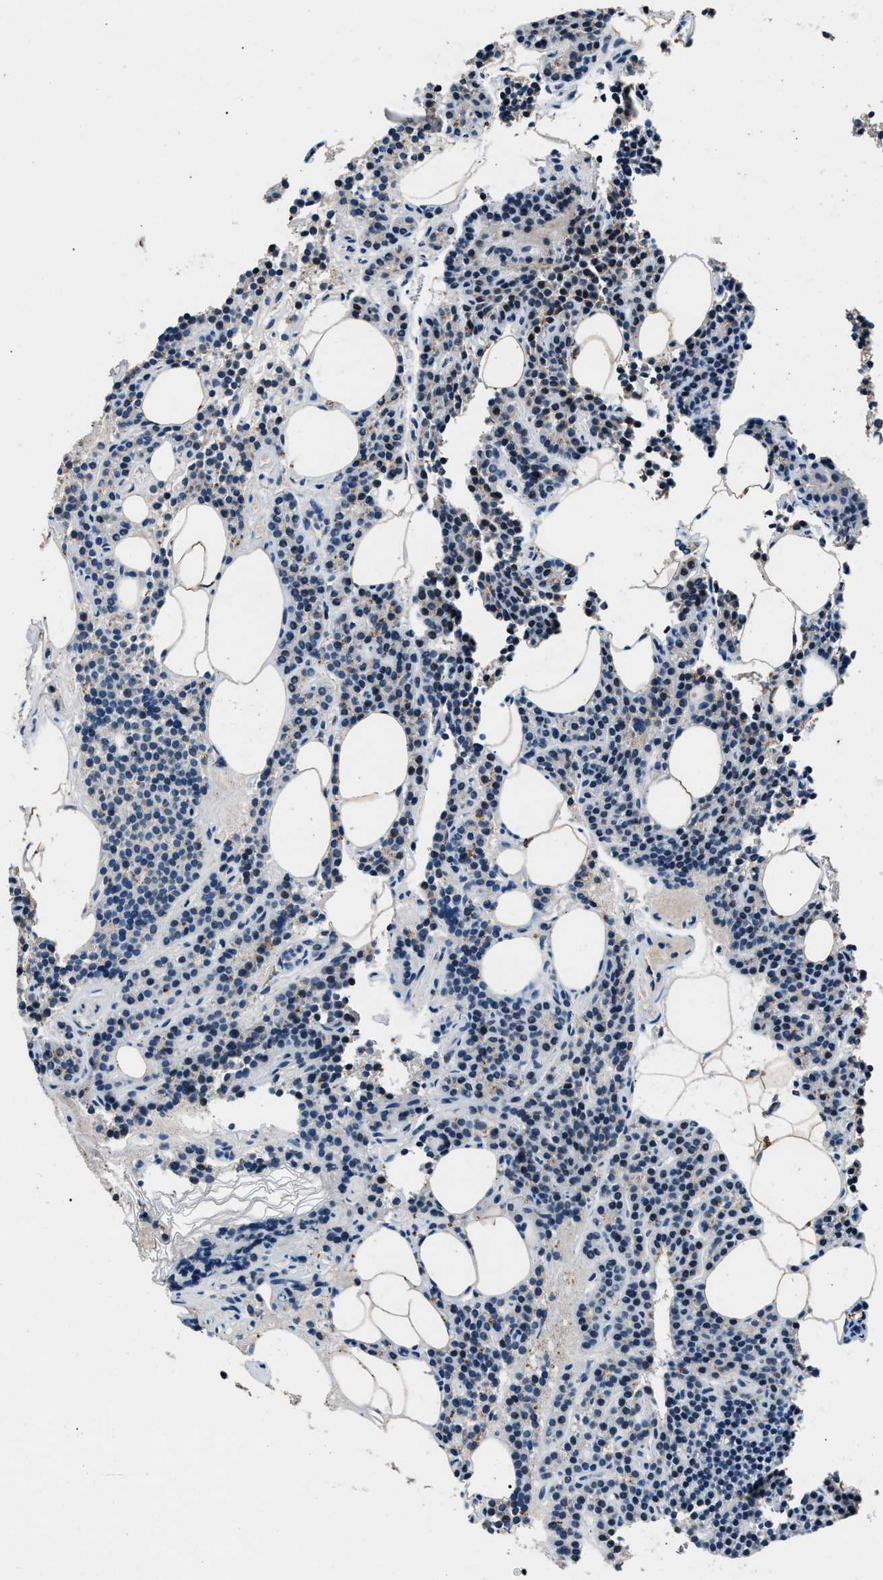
{"staining": {"intensity": "negative", "quantity": "none", "location": "none"}, "tissue": "parathyroid gland", "cell_type": "Glandular cells", "image_type": "normal", "snomed": [{"axis": "morphology", "description": "Normal tissue, NOS"}, {"axis": "morphology", "description": "Adenoma, NOS"}, {"axis": "topography", "description": "Parathyroid gland"}], "caption": "Immunohistochemistry (IHC) micrograph of normal parathyroid gland: parathyroid gland stained with DAB (3,3'-diaminobenzidine) shows no significant protein staining in glandular cells.", "gene": "DENND6B", "patient": {"sex": "female", "age": 43}}